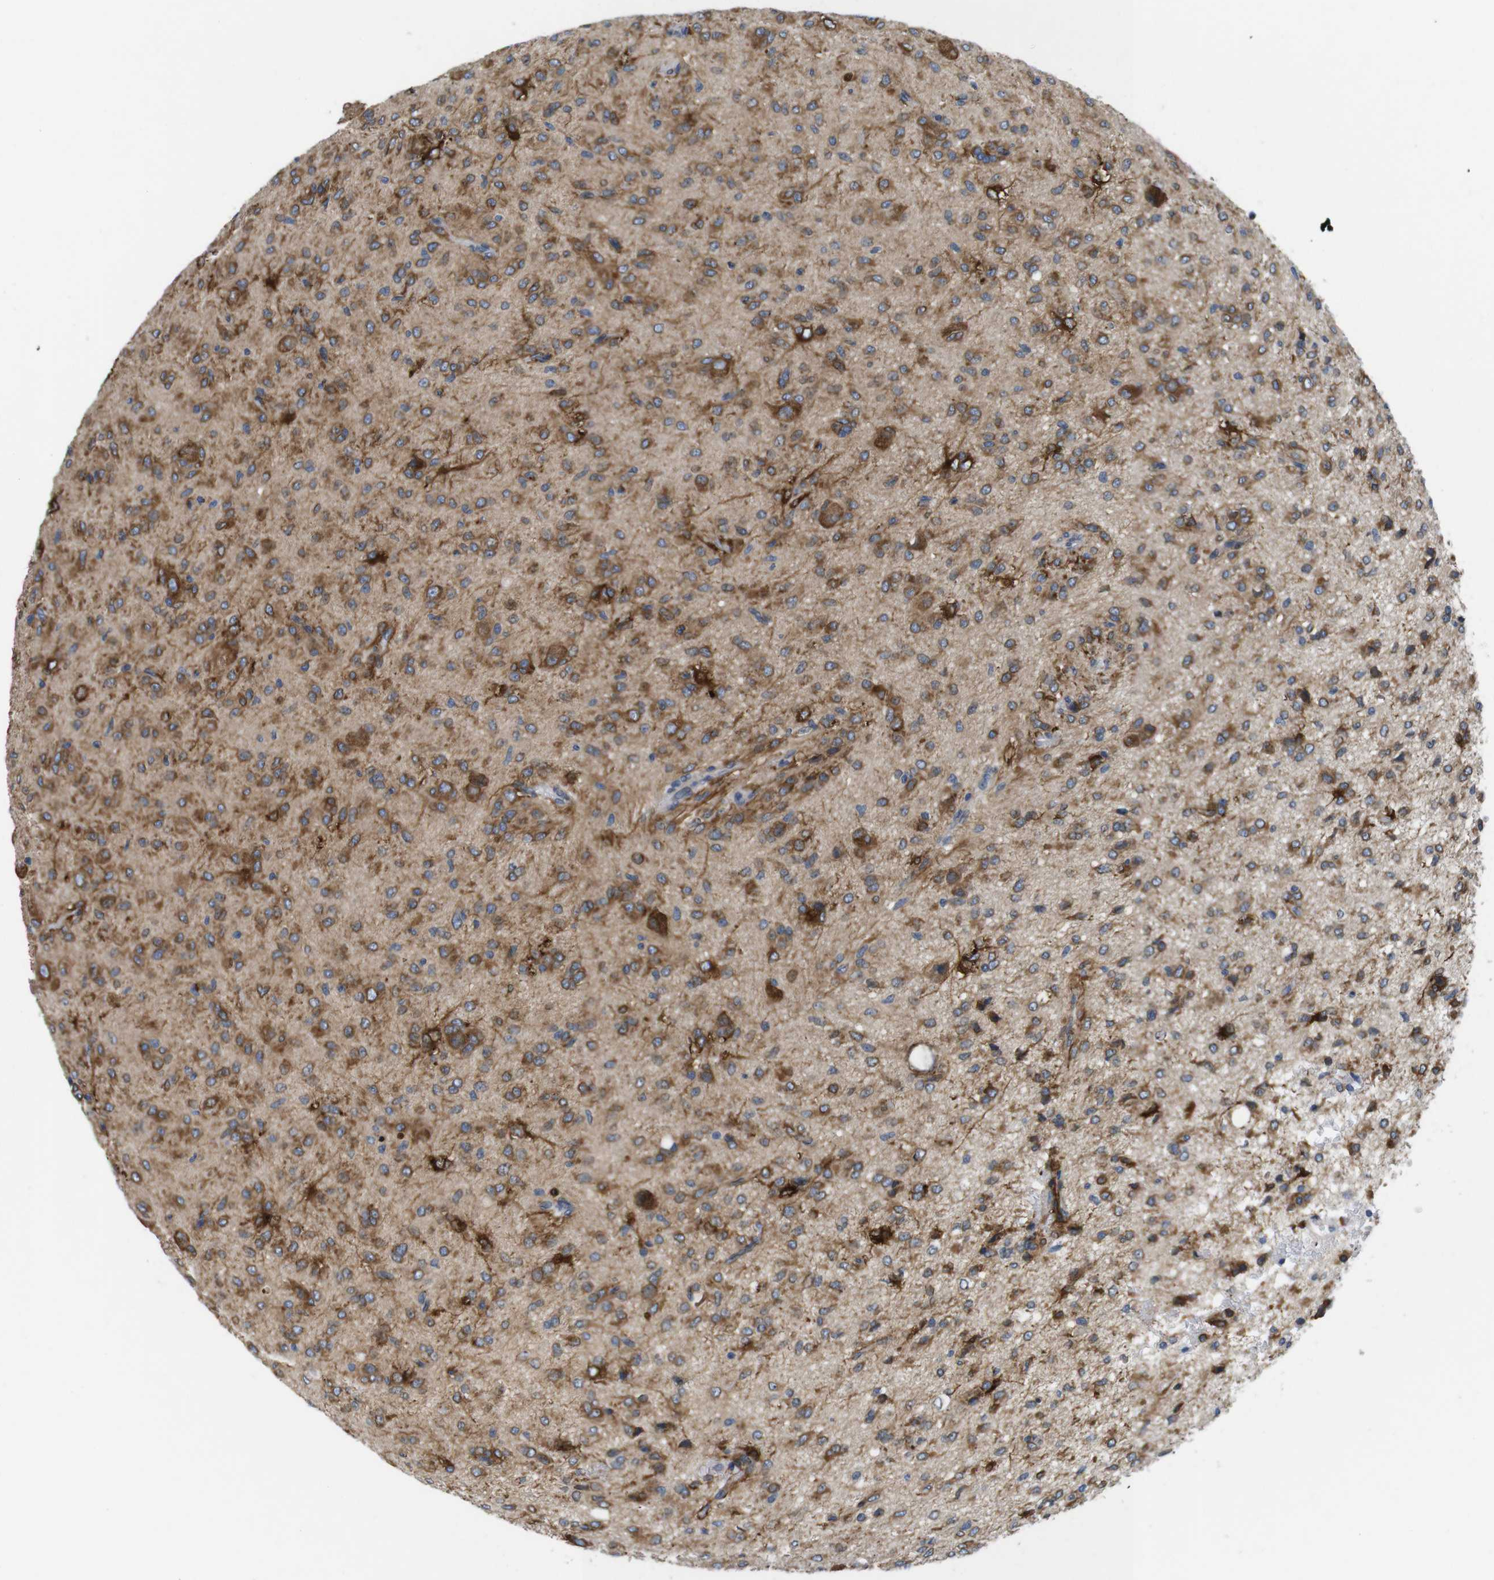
{"staining": {"intensity": "moderate", "quantity": ">75%", "location": "cytoplasmic/membranous"}, "tissue": "glioma", "cell_type": "Tumor cells", "image_type": "cancer", "snomed": [{"axis": "morphology", "description": "Glioma, malignant, High grade"}, {"axis": "topography", "description": "Brain"}], "caption": "High-grade glioma (malignant) stained with a protein marker reveals moderate staining in tumor cells.", "gene": "HACD3", "patient": {"sex": "female", "age": 59}}